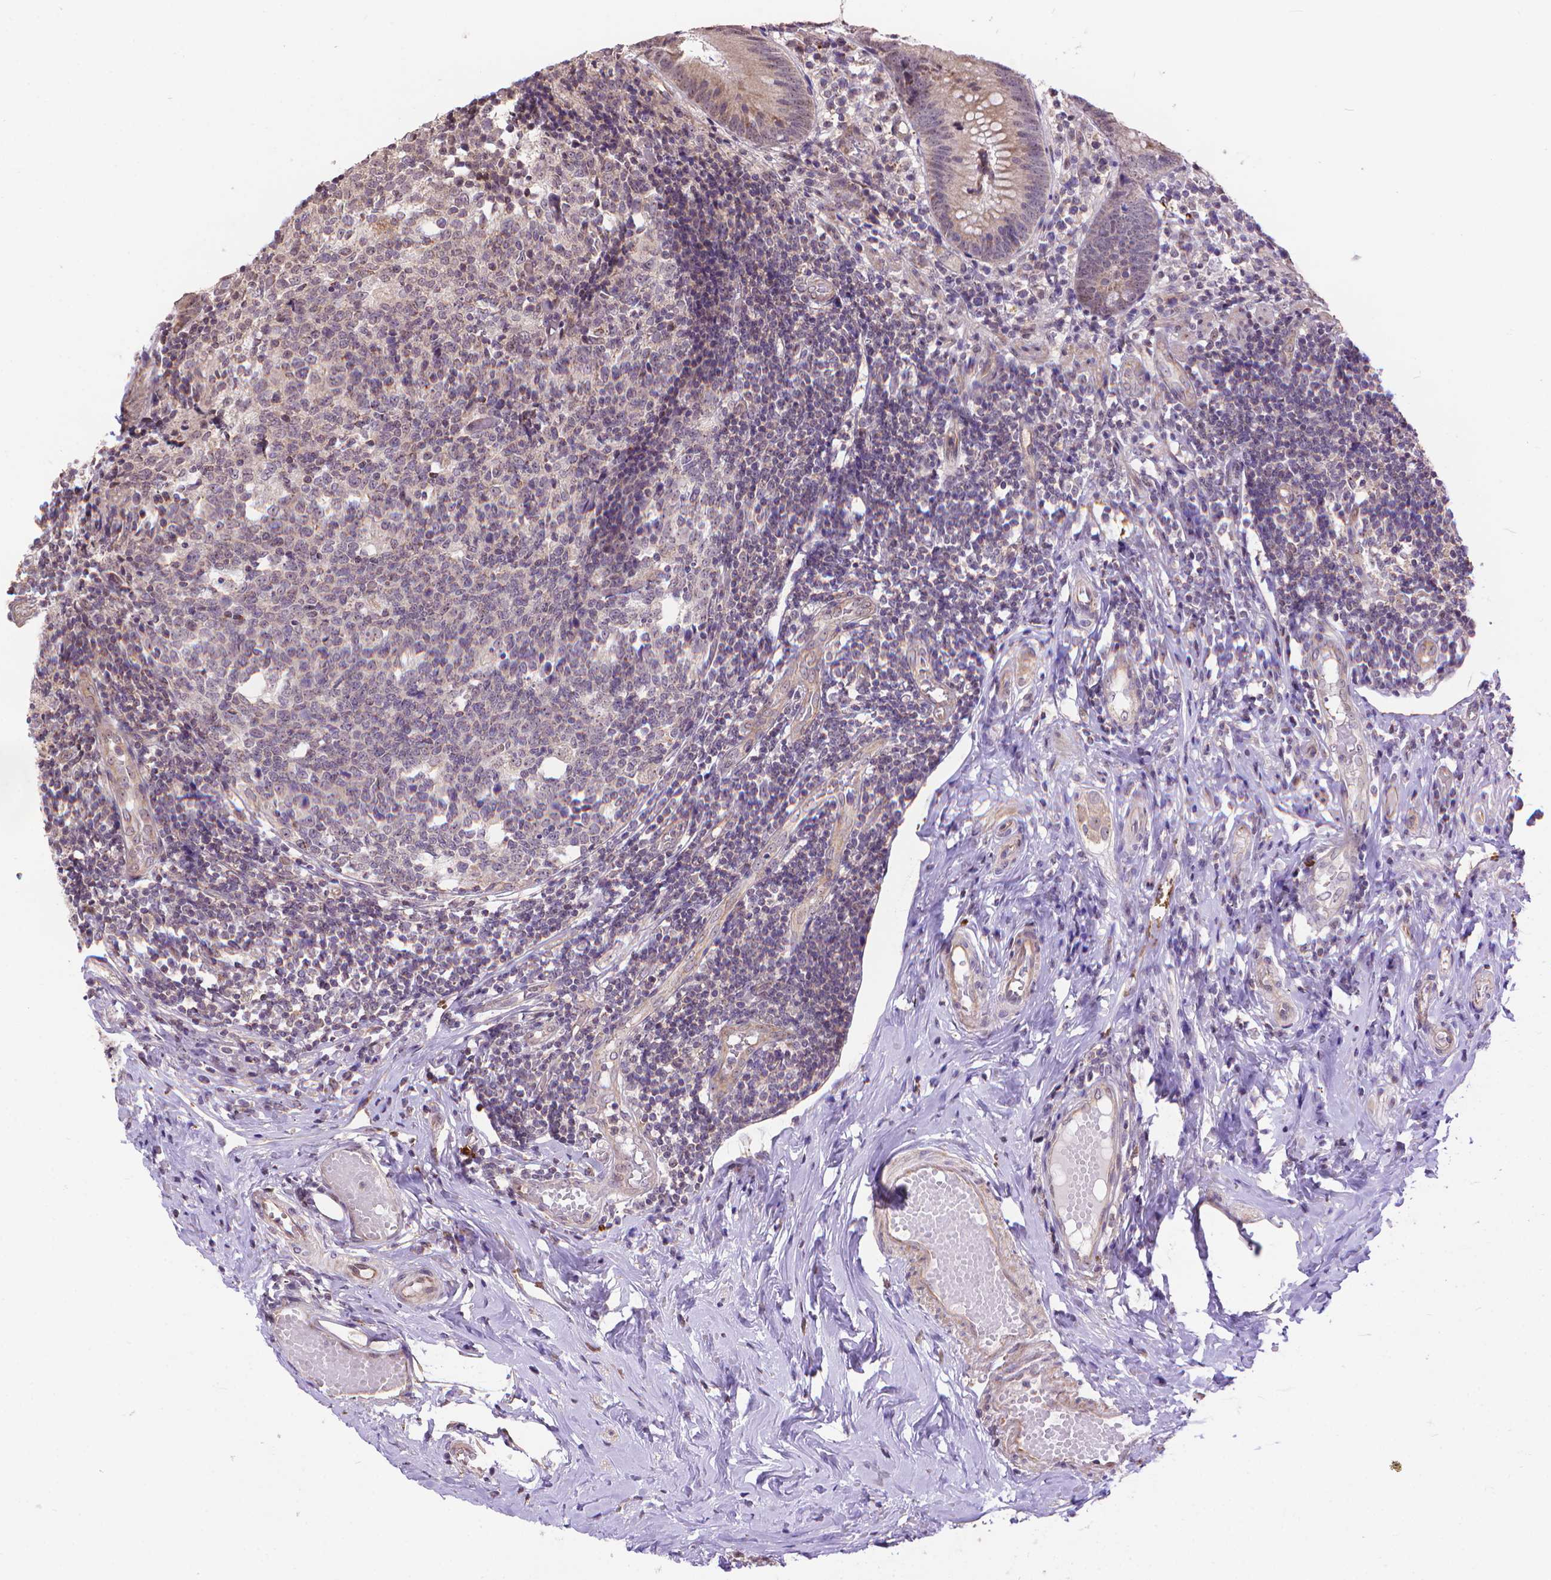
{"staining": {"intensity": "weak", "quantity": "25%-75%", "location": "cytoplasmic/membranous"}, "tissue": "appendix", "cell_type": "Glandular cells", "image_type": "normal", "snomed": [{"axis": "morphology", "description": "Normal tissue, NOS"}, {"axis": "topography", "description": "Appendix"}], "caption": "Immunohistochemistry staining of normal appendix, which demonstrates low levels of weak cytoplasmic/membranous staining in approximately 25%-75% of glandular cells indicating weak cytoplasmic/membranous protein expression. The staining was performed using DAB (3,3'-diaminobenzidine) (brown) for protein detection and nuclei were counterstained in hematoxylin (blue).", "gene": "TMEM135", "patient": {"sex": "female", "age": 32}}